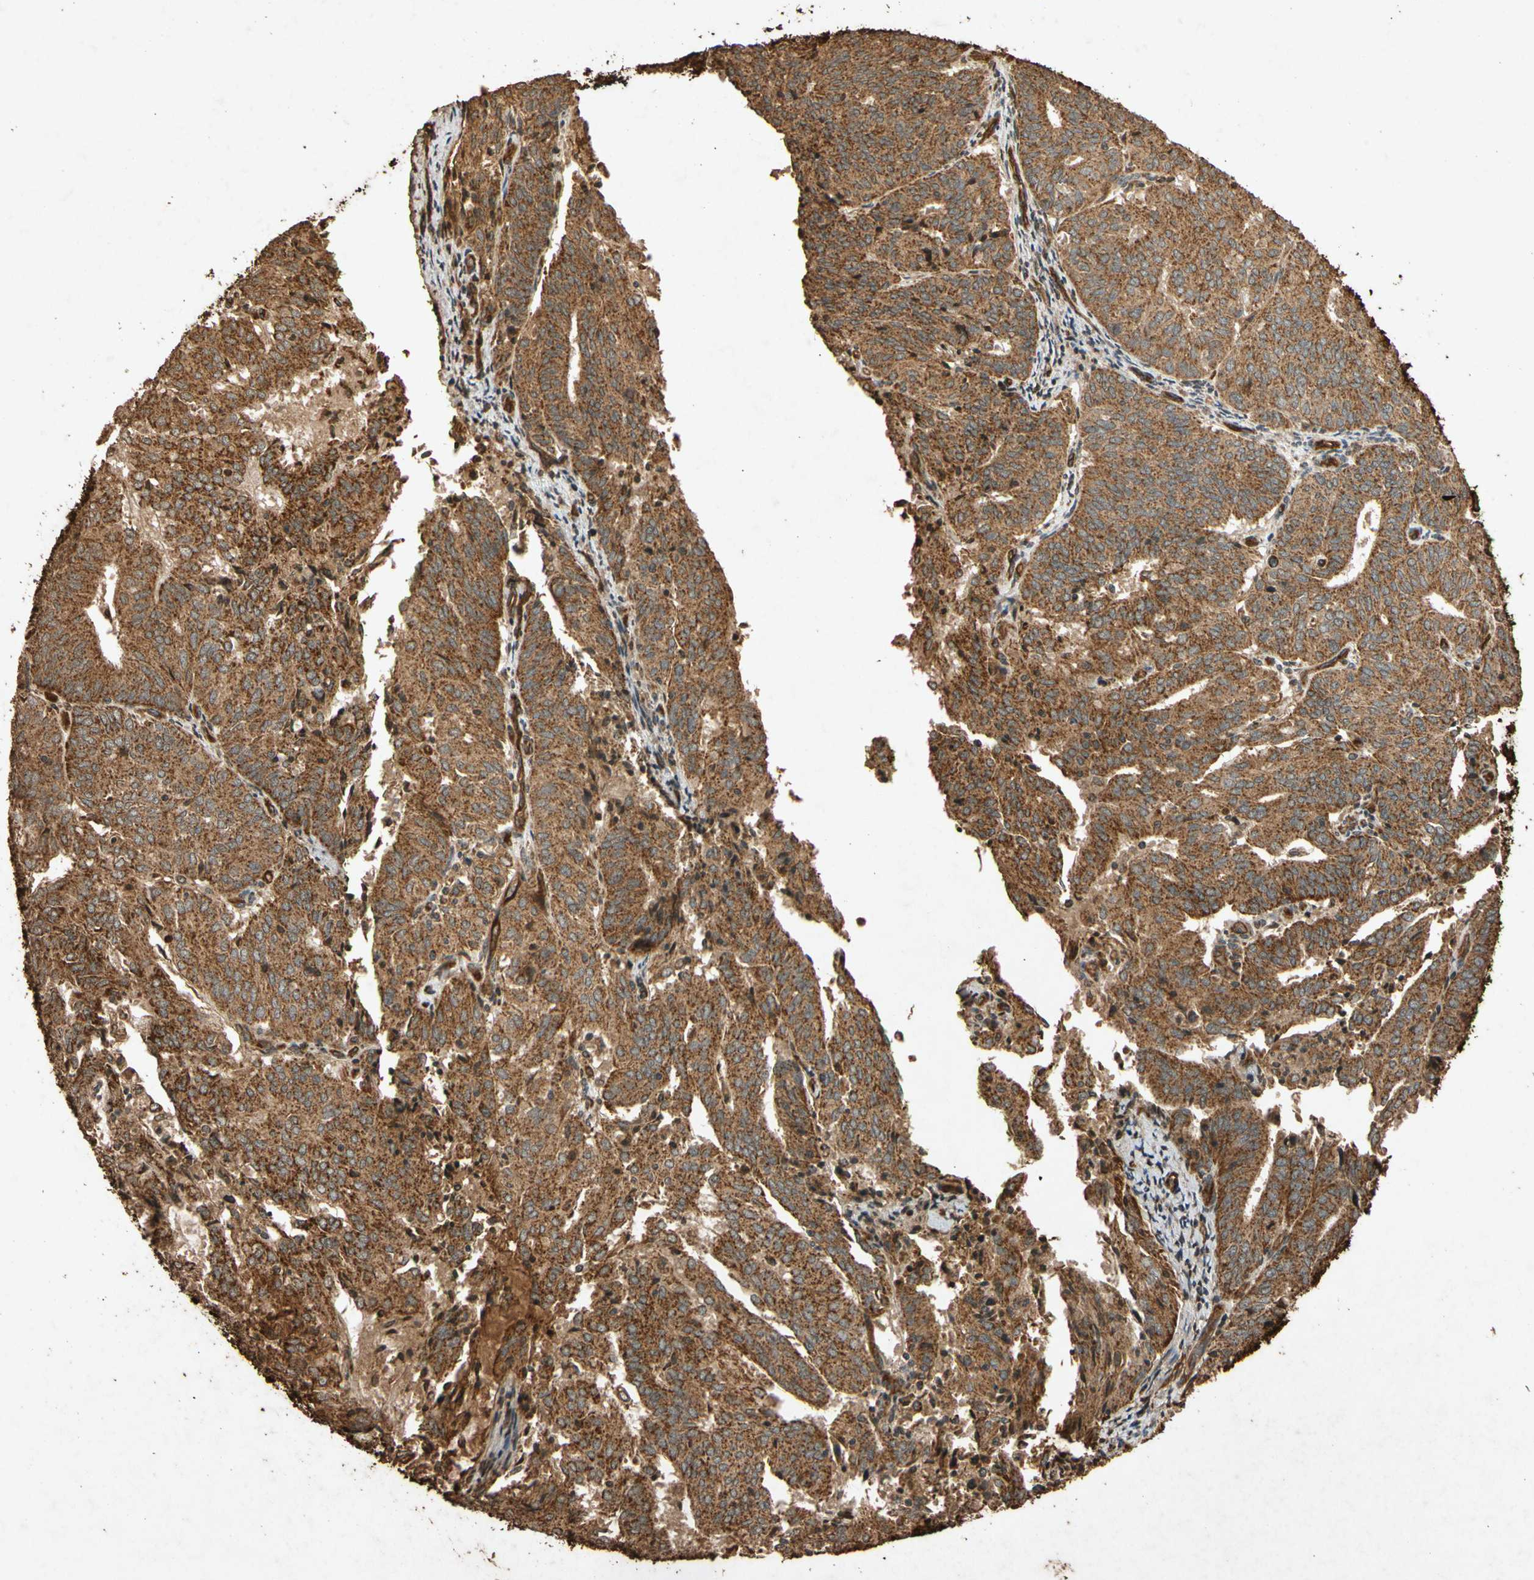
{"staining": {"intensity": "strong", "quantity": ">75%", "location": "cytoplasmic/membranous"}, "tissue": "endometrial cancer", "cell_type": "Tumor cells", "image_type": "cancer", "snomed": [{"axis": "morphology", "description": "Adenocarcinoma, NOS"}, {"axis": "topography", "description": "Uterus"}], "caption": "Protein staining of endometrial adenocarcinoma tissue displays strong cytoplasmic/membranous staining in approximately >75% of tumor cells.", "gene": "TXN2", "patient": {"sex": "female", "age": 60}}